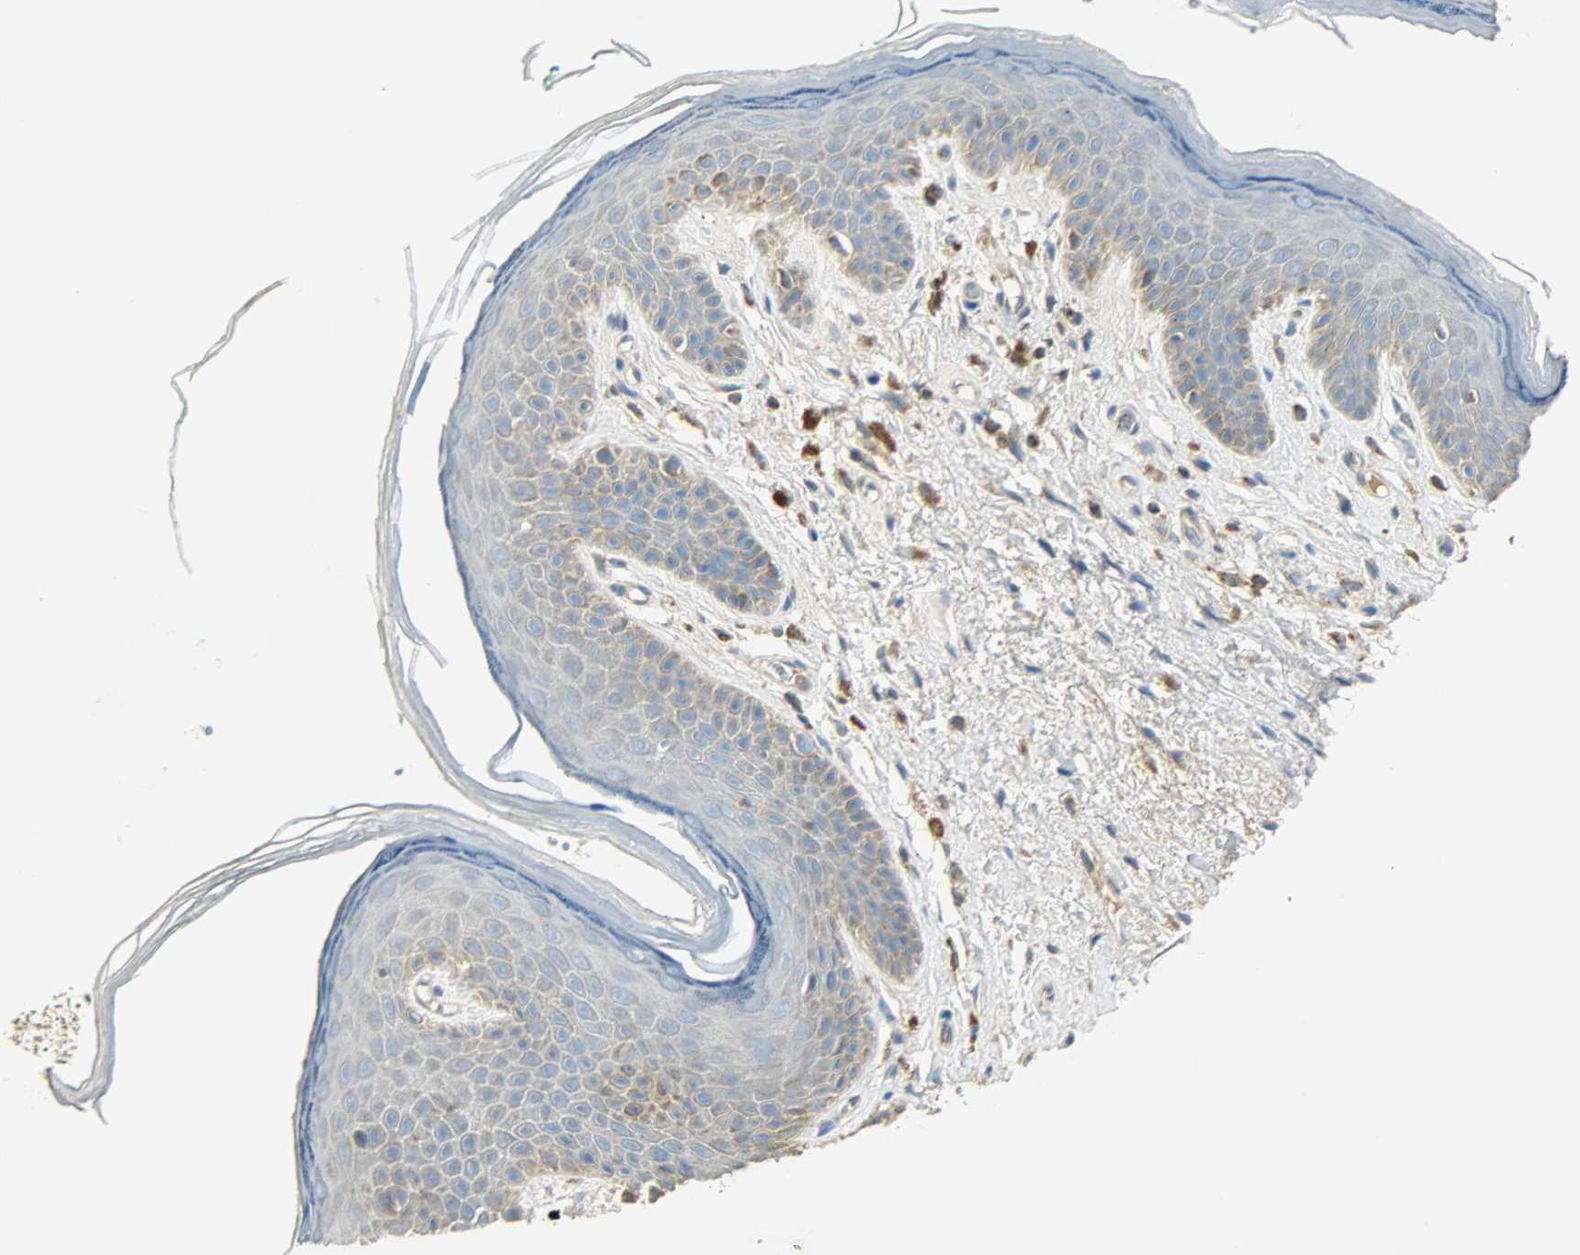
{"staining": {"intensity": "moderate", "quantity": "<25%", "location": "cytoplasmic/membranous"}, "tissue": "skin", "cell_type": "Epidermal cells", "image_type": "normal", "snomed": [{"axis": "morphology", "description": "Normal tissue, NOS"}, {"axis": "topography", "description": "Anal"}], "caption": "DAB (3,3'-diaminobenzidine) immunohistochemical staining of benign human skin shows moderate cytoplasmic/membranous protein staining in approximately <25% of epidermal cells. Using DAB (3,3'-diaminobenzidine) (brown) and hematoxylin (blue) stains, captured at high magnification using brightfield microscopy.", "gene": "NNT", "patient": {"sex": "male", "age": 74}}